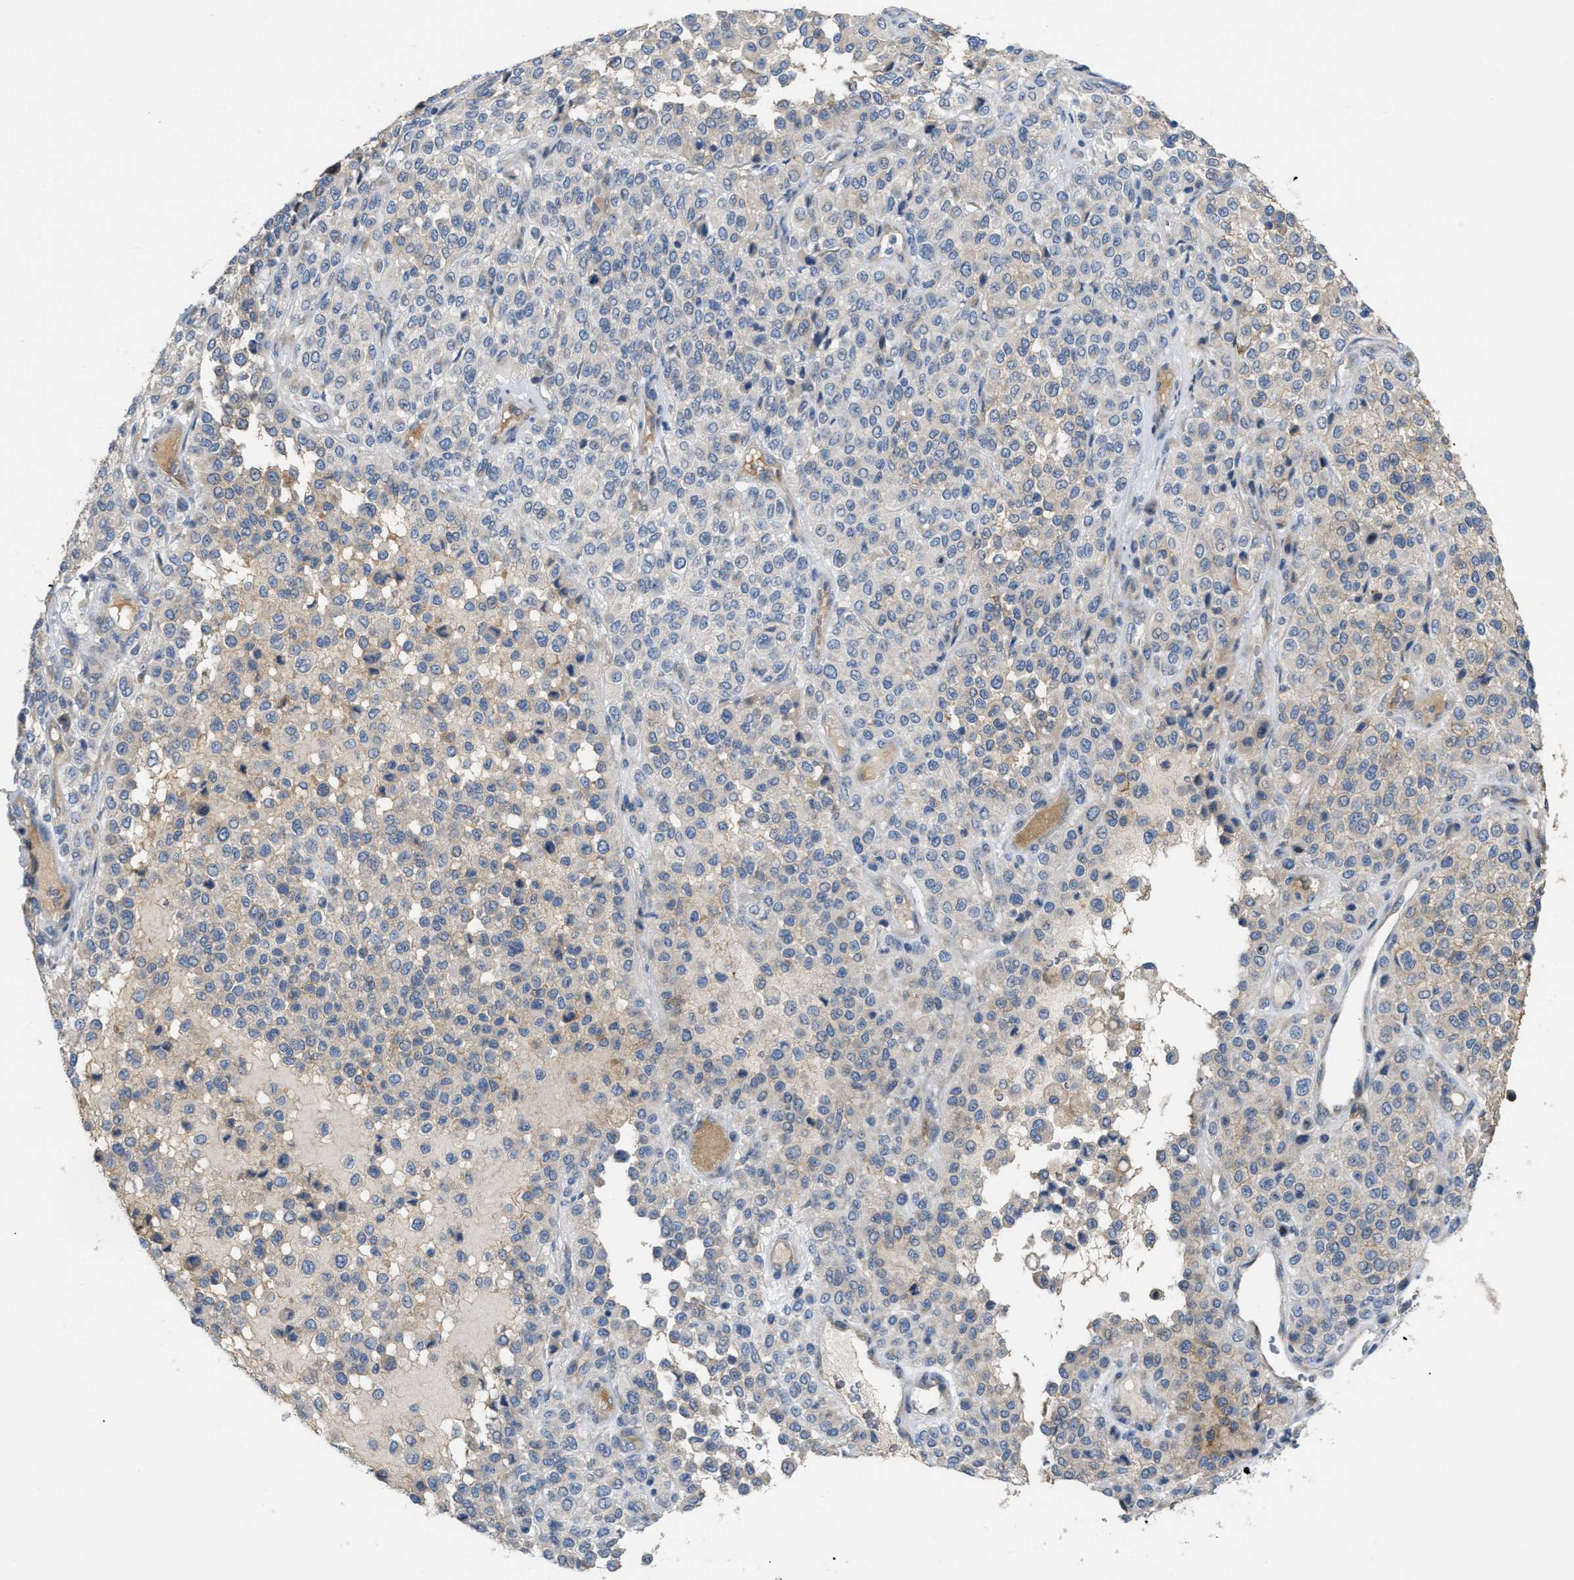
{"staining": {"intensity": "negative", "quantity": "none", "location": "none"}, "tissue": "melanoma", "cell_type": "Tumor cells", "image_type": "cancer", "snomed": [{"axis": "morphology", "description": "Malignant melanoma, Metastatic site"}, {"axis": "topography", "description": "Pancreas"}], "caption": "Photomicrograph shows no significant protein positivity in tumor cells of melanoma.", "gene": "DHX58", "patient": {"sex": "female", "age": 30}}